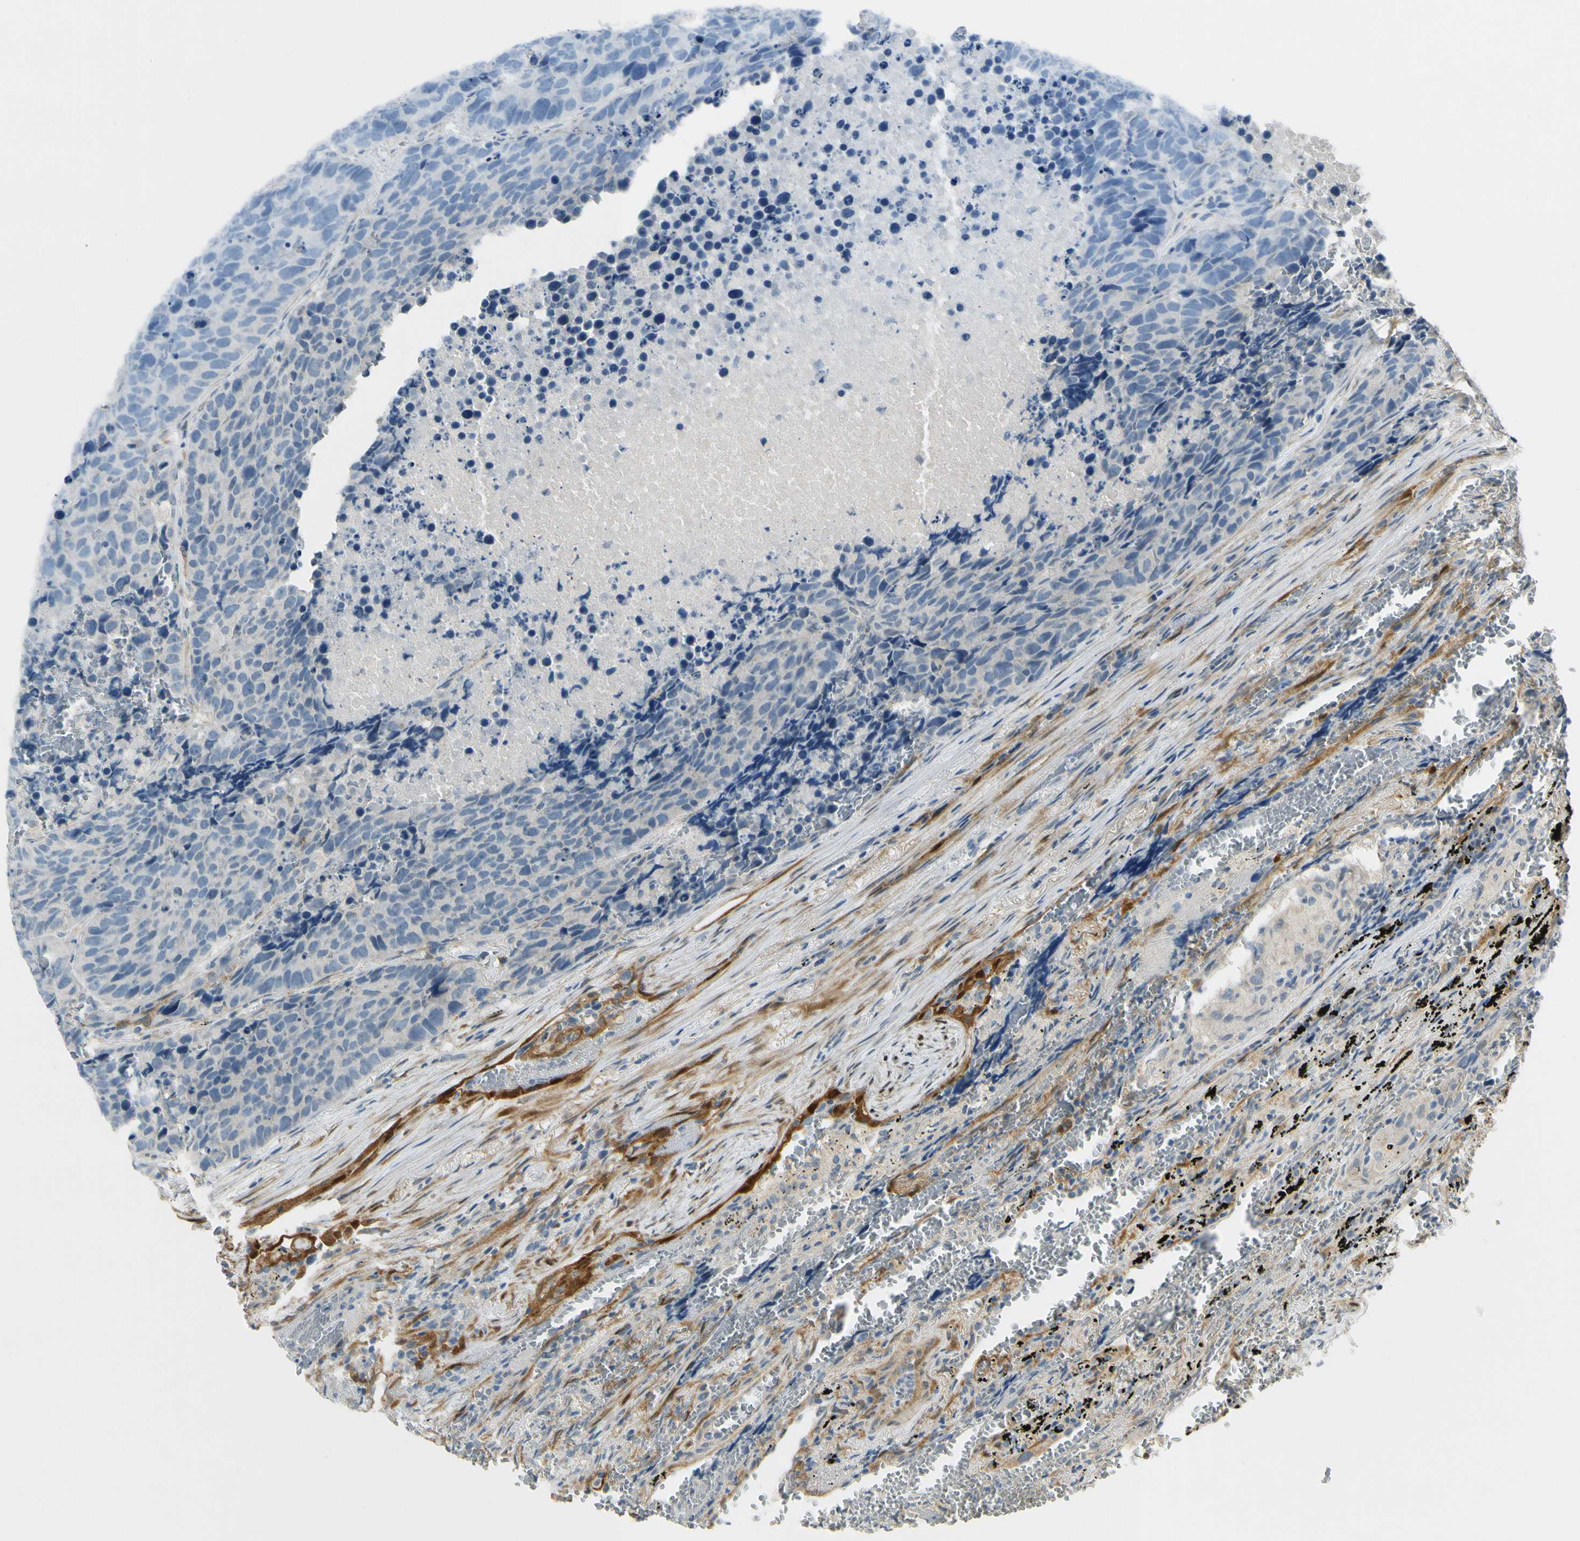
{"staining": {"intensity": "negative", "quantity": "none", "location": "none"}, "tissue": "carcinoid", "cell_type": "Tumor cells", "image_type": "cancer", "snomed": [{"axis": "morphology", "description": "Carcinoid, malignant, NOS"}, {"axis": "topography", "description": "Lung"}], "caption": "Tumor cells are negative for protein expression in human malignant carcinoid.", "gene": "FHL2", "patient": {"sex": "male", "age": 60}}